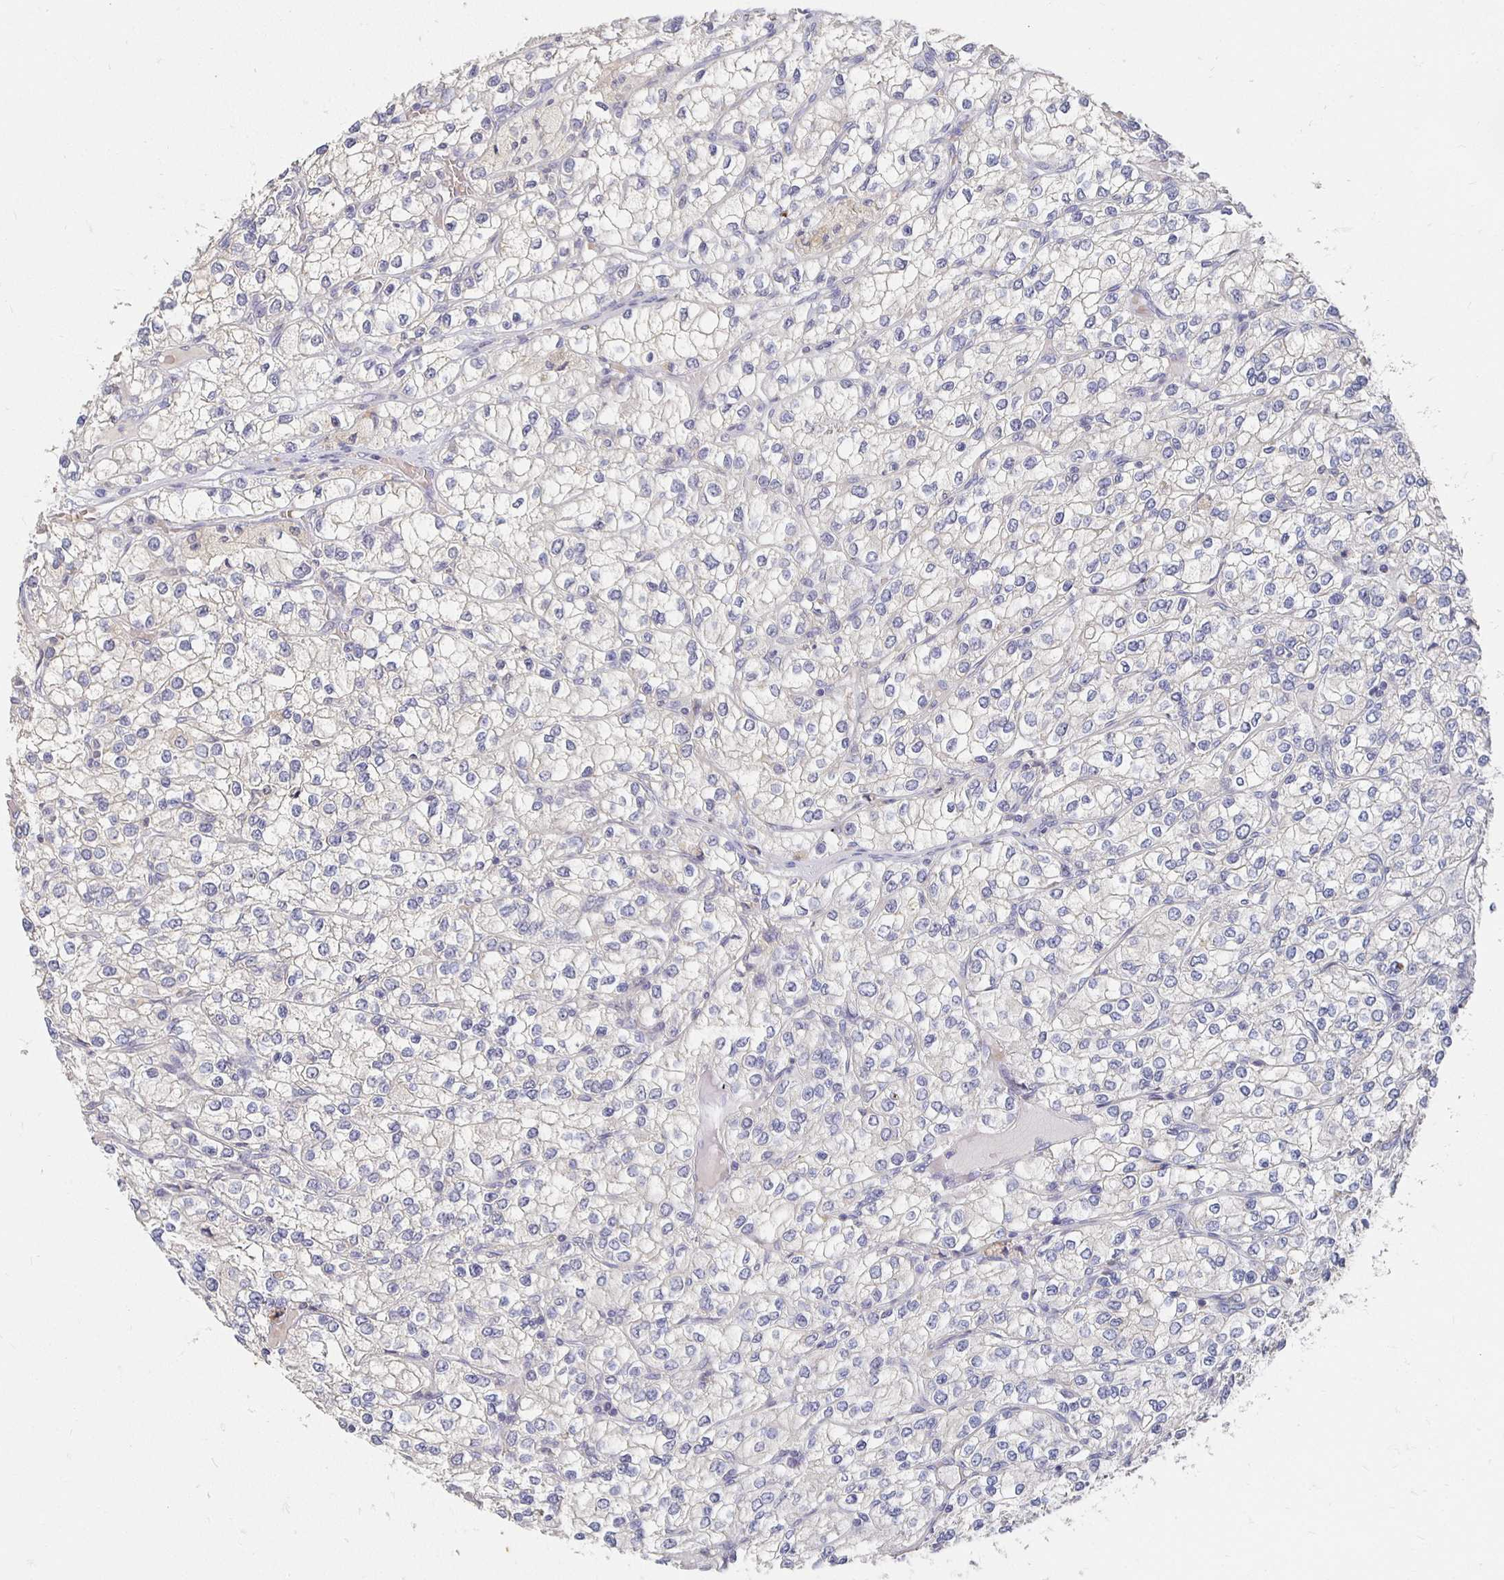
{"staining": {"intensity": "negative", "quantity": "none", "location": "none"}, "tissue": "renal cancer", "cell_type": "Tumor cells", "image_type": "cancer", "snomed": [{"axis": "morphology", "description": "Adenocarcinoma, NOS"}, {"axis": "topography", "description": "Kidney"}], "caption": "IHC of human renal cancer (adenocarcinoma) shows no expression in tumor cells.", "gene": "FKRP", "patient": {"sex": "male", "age": 80}}